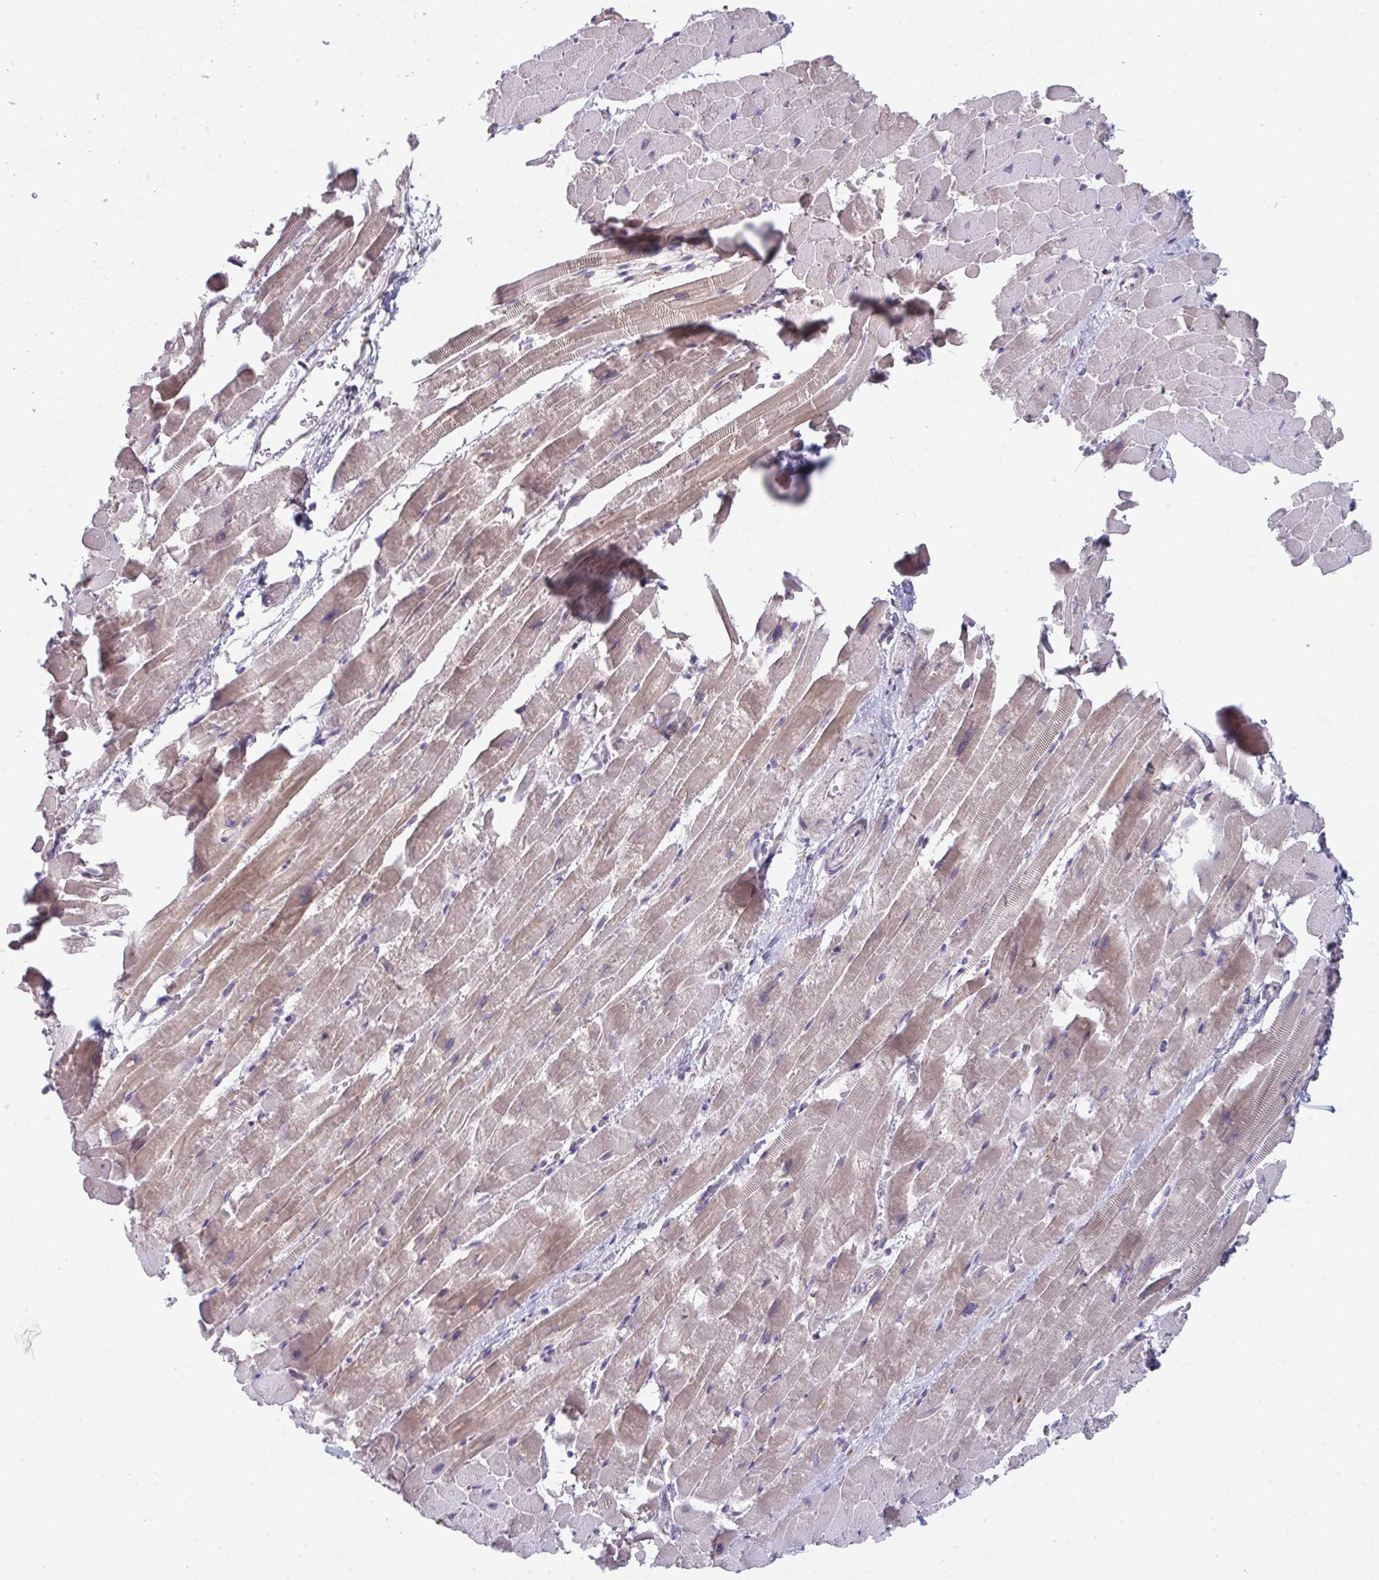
{"staining": {"intensity": "weak", "quantity": "25%-75%", "location": "cytoplasmic/membranous"}, "tissue": "heart muscle", "cell_type": "Cardiomyocytes", "image_type": "normal", "snomed": [{"axis": "morphology", "description": "Normal tissue, NOS"}, {"axis": "topography", "description": "Heart"}], "caption": "Heart muscle was stained to show a protein in brown. There is low levels of weak cytoplasmic/membranous staining in about 25%-75% of cardiomyocytes. (IHC, brightfield microscopy, high magnification).", "gene": "HGFAC", "patient": {"sex": "male", "age": 37}}